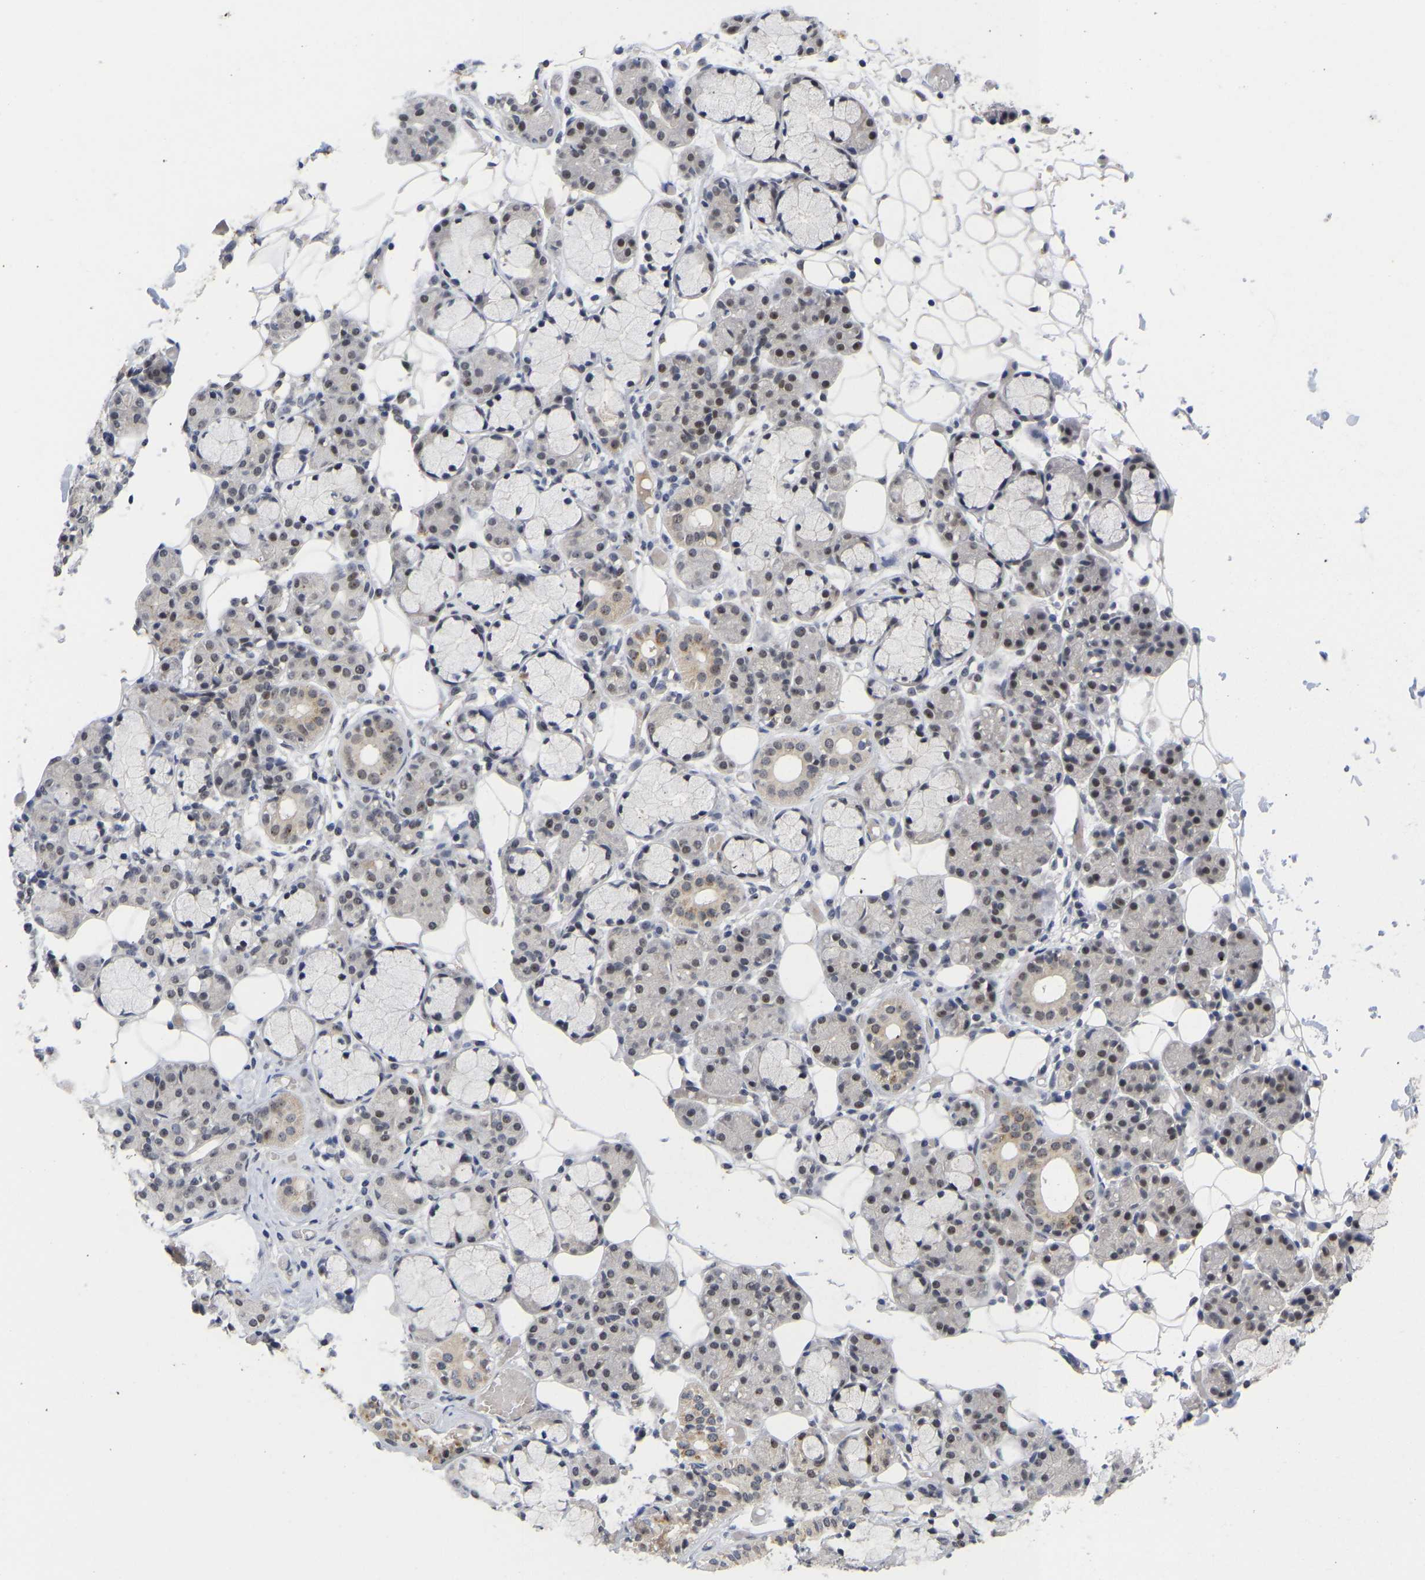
{"staining": {"intensity": "moderate", "quantity": "25%-75%", "location": "nuclear"}, "tissue": "salivary gland", "cell_type": "Glandular cells", "image_type": "normal", "snomed": [{"axis": "morphology", "description": "Normal tissue, NOS"}, {"axis": "topography", "description": "Salivary gland"}], "caption": "Immunohistochemical staining of unremarkable human salivary gland exhibits medium levels of moderate nuclear expression in approximately 25%-75% of glandular cells.", "gene": "NLE1", "patient": {"sex": "male", "age": 63}}